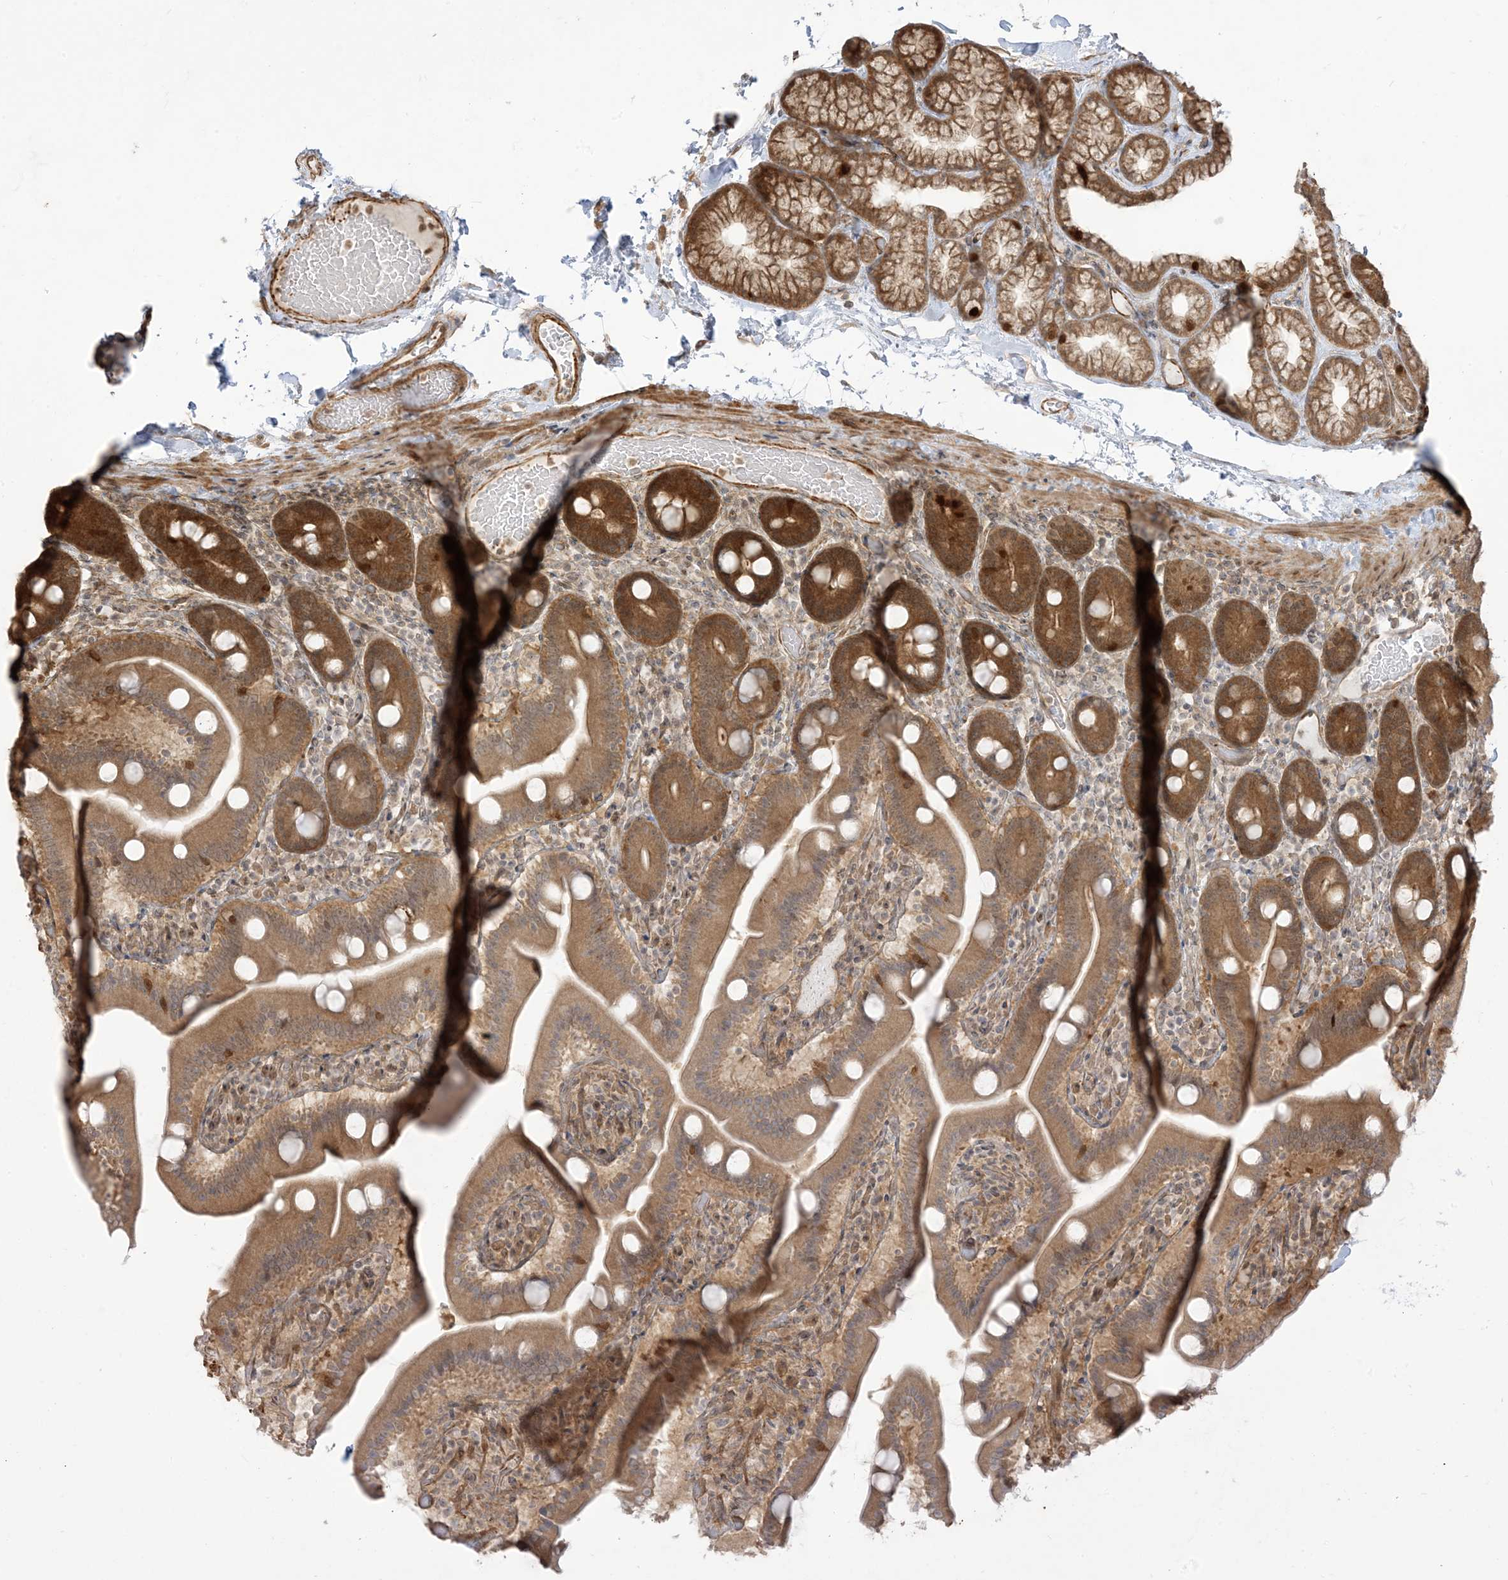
{"staining": {"intensity": "moderate", "quantity": ">75%", "location": "cytoplasmic/membranous"}, "tissue": "duodenum", "cell_type": "Glandular cells", "image_type": "normal", "snomed": [{"axis": "morphology", "description": "Normal tissue, NOS"}, {"axis": "topography", "description": "Duodenum"}], "caption": "Unremarkable duodenum demonstrates moderate cytoplasmic/membranous positivity in about >75% of glandular cells, visualized by immunohistochemistry.", "gene": "TBCC", "patient": {"sex": "male", "age": 55}}